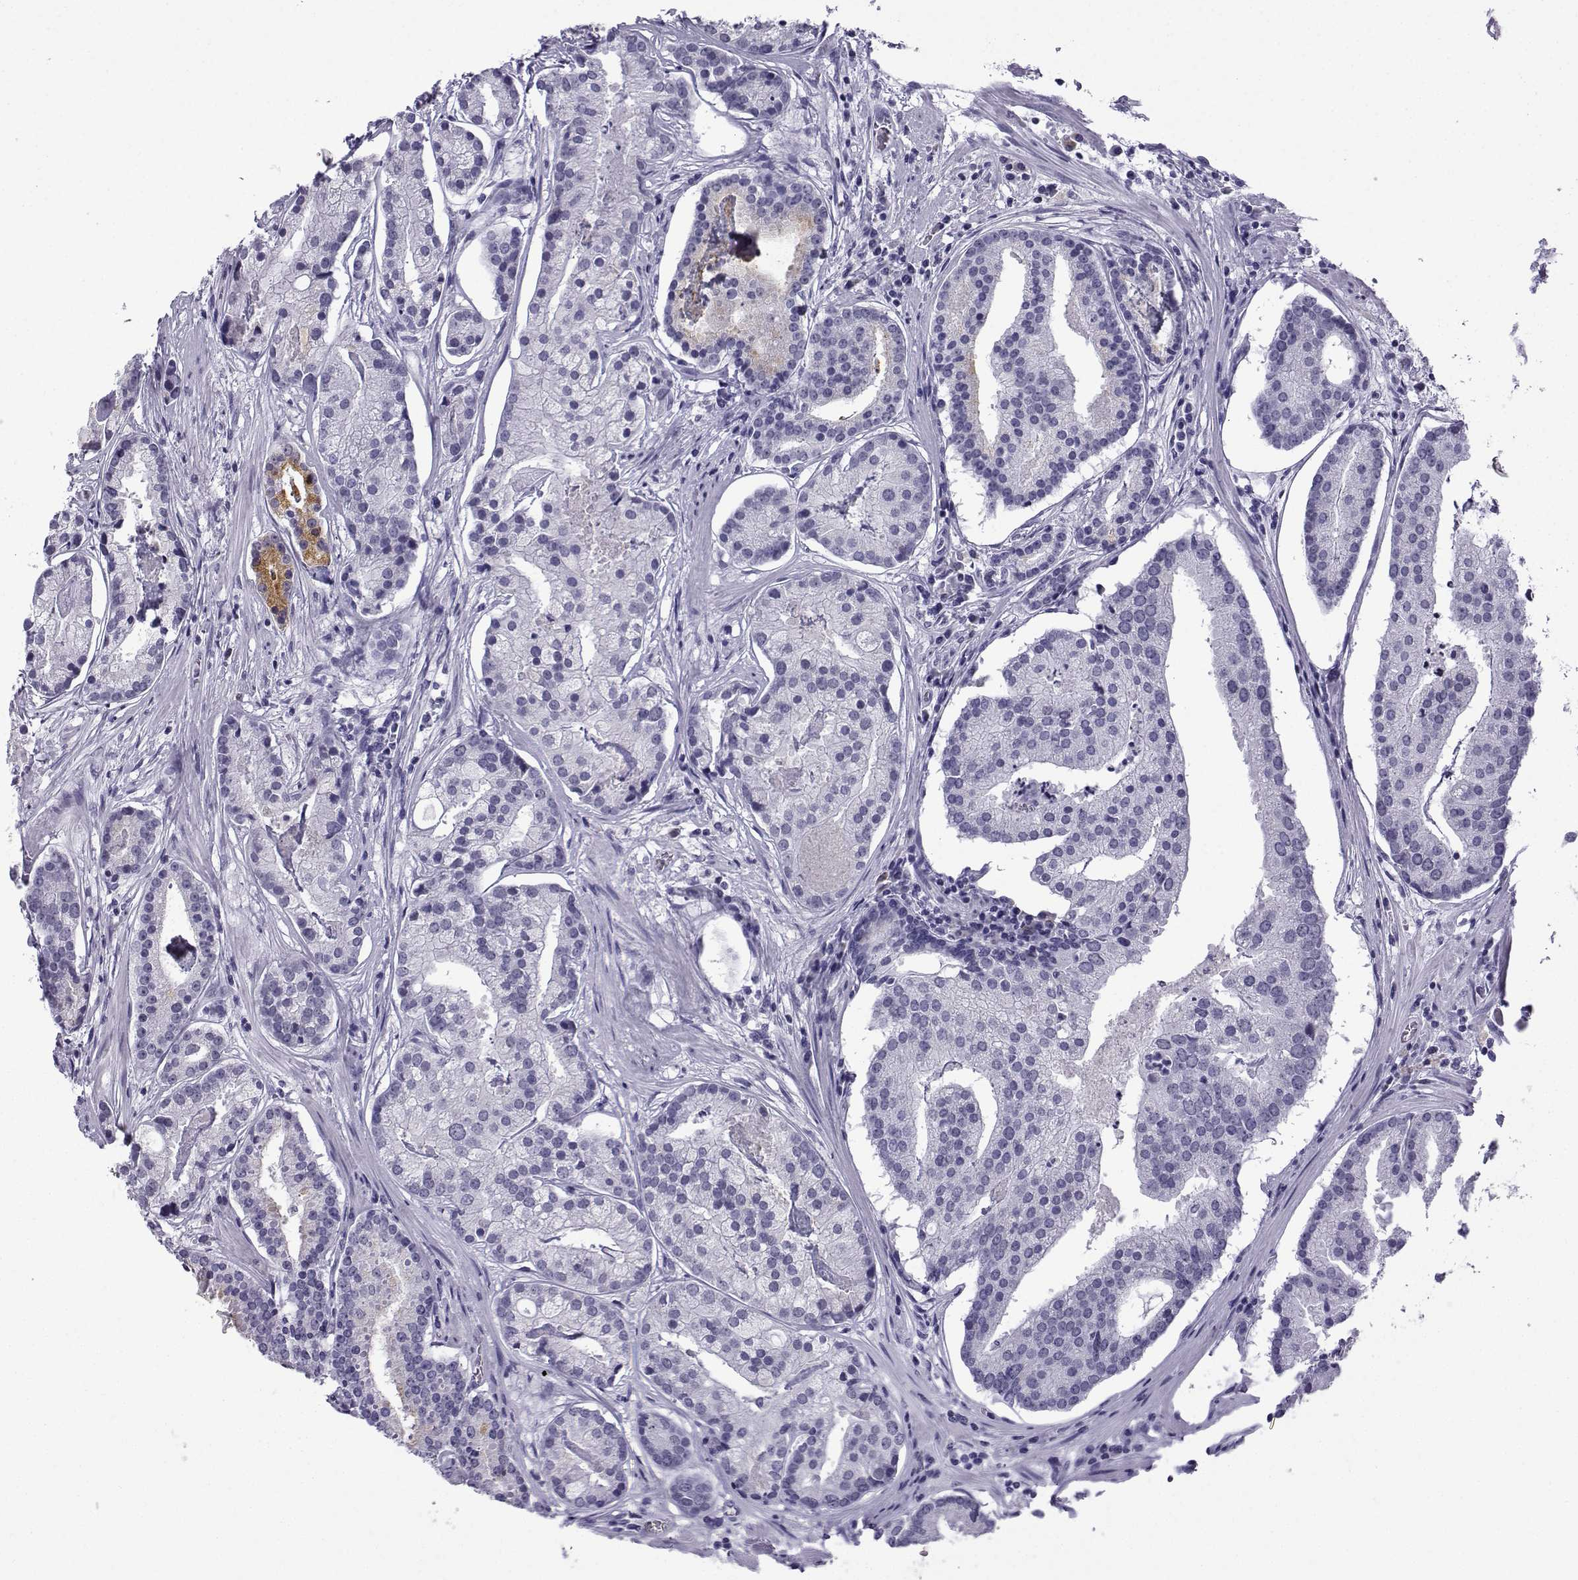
{"staining": {"intensity": "negative", "quantity": "none", "location": "none"}, "tissue": "prostate cancer", "cell_type": "Tumor cells", "image_type": "cancer", "snomed": [{"axis": "morphology", "description": "Adenocarcinoma, NOS"}, {"axis": "topography", "description": "Prostate and seminal vesicle, NOS"}, {"axis": "topography", "description": "Prostate"}], "caption": "Immunohistochemical staining of prostate adenocarcinoma reveals no significant expression in tumor cells. (DAB immunohistochemistry, high magnification).", "gene": "MRGBP", "patient": {"sex": "male", "age": 44}}